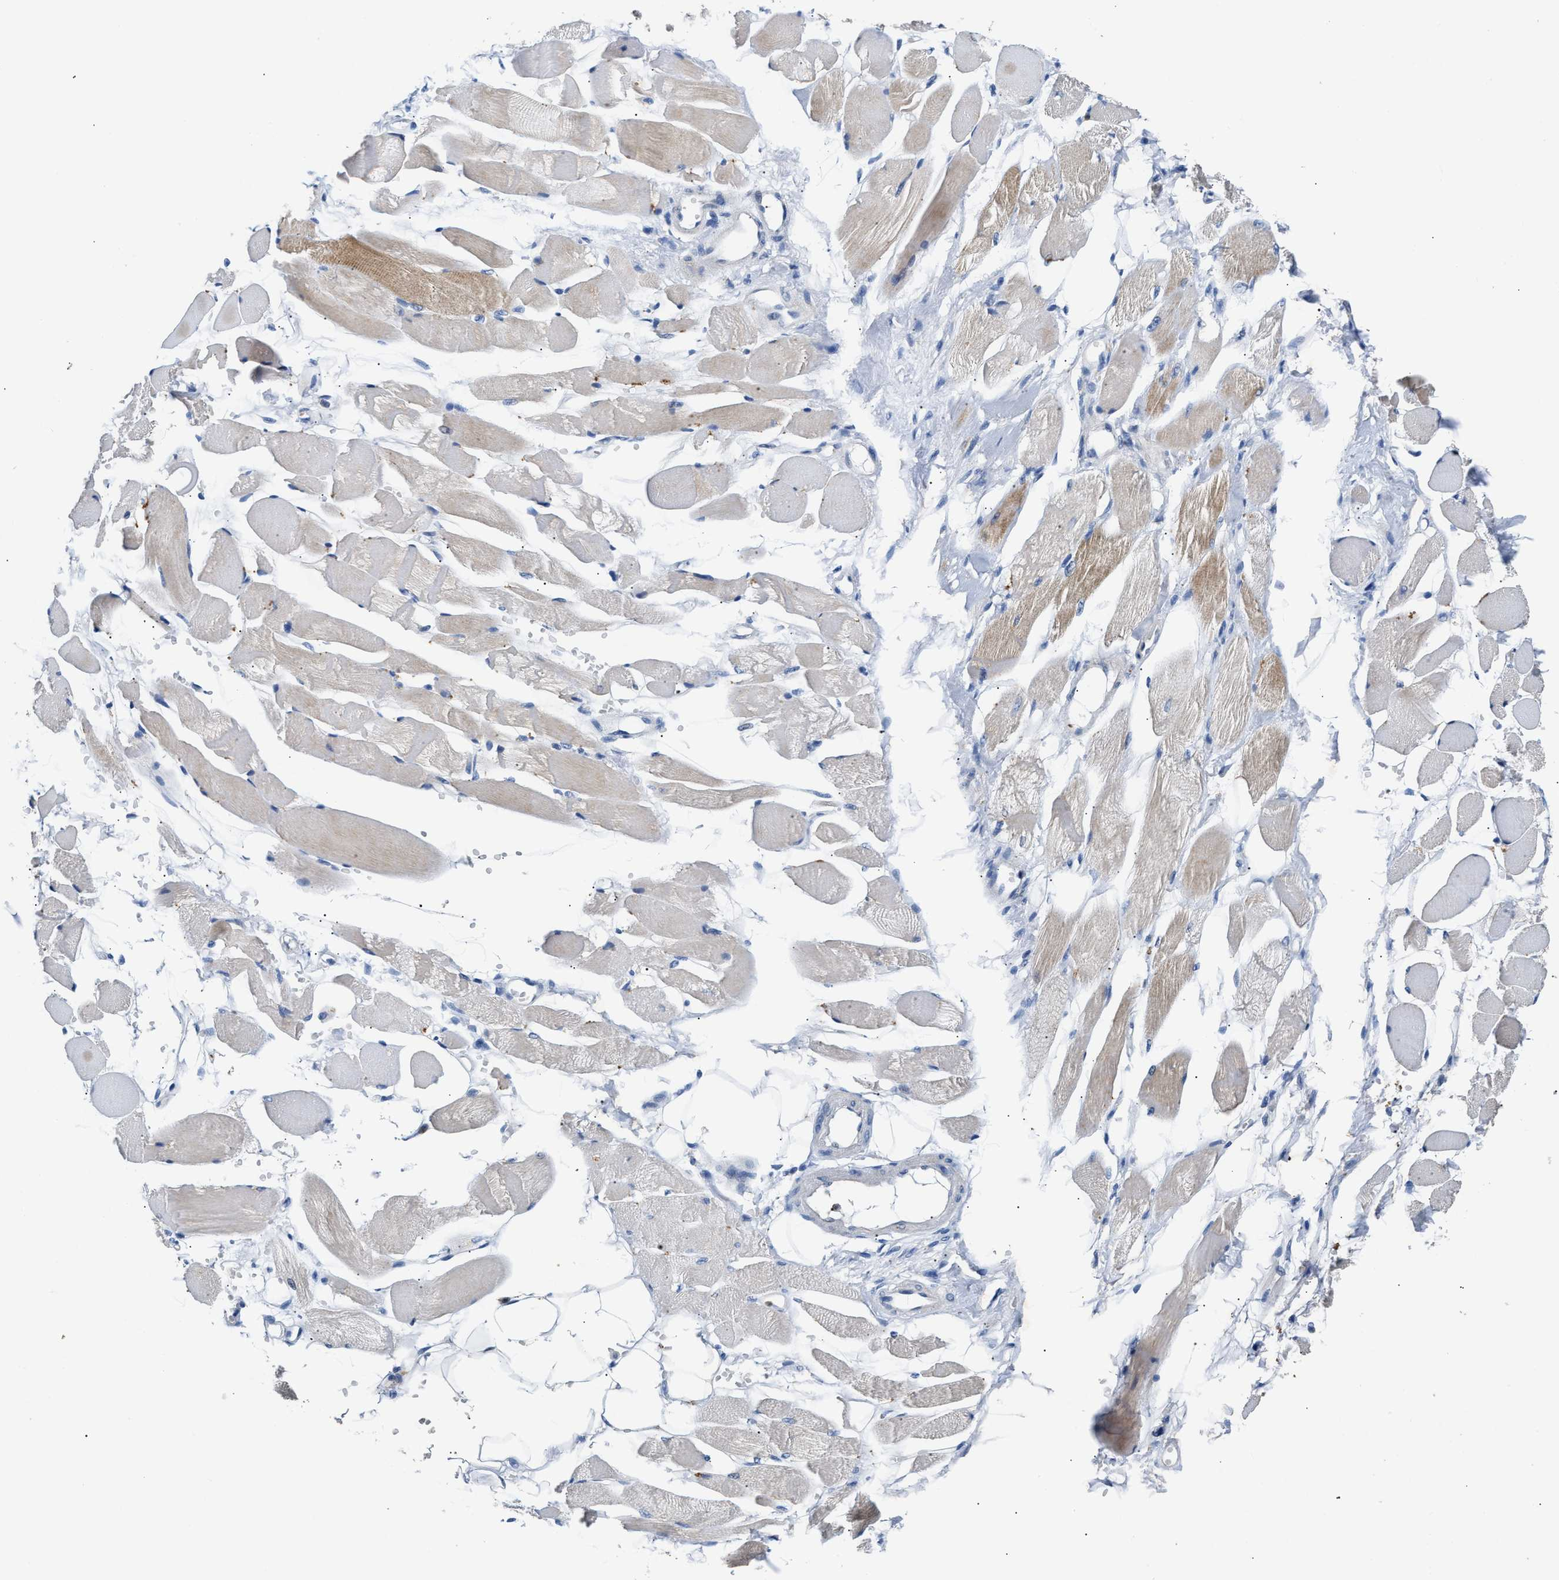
{"staining": {"intensity": "moderate", "quantity": "25%-75%", "location": "cytoplasmic/membranous"}, "tissue": "skeletal muscle", "cell_type": "Myocytes", "image_type": "normal", "snomed": [{"axis": "morphology", "description": "Normal tissue, NOS"}, {"axis": "topography", "description": "Skeletal muscle"}, {"axis": "topography", "description": "Peripheral nerve tissue"}], "caption": "Protein positivity by IHC shows moderate cytoplasmic/membranous expression in approximately 25%-75% of myocytes in benign skeletal muscle.", "gene": "CCDC171", "patient": {"sex": "female", "age": 84}}